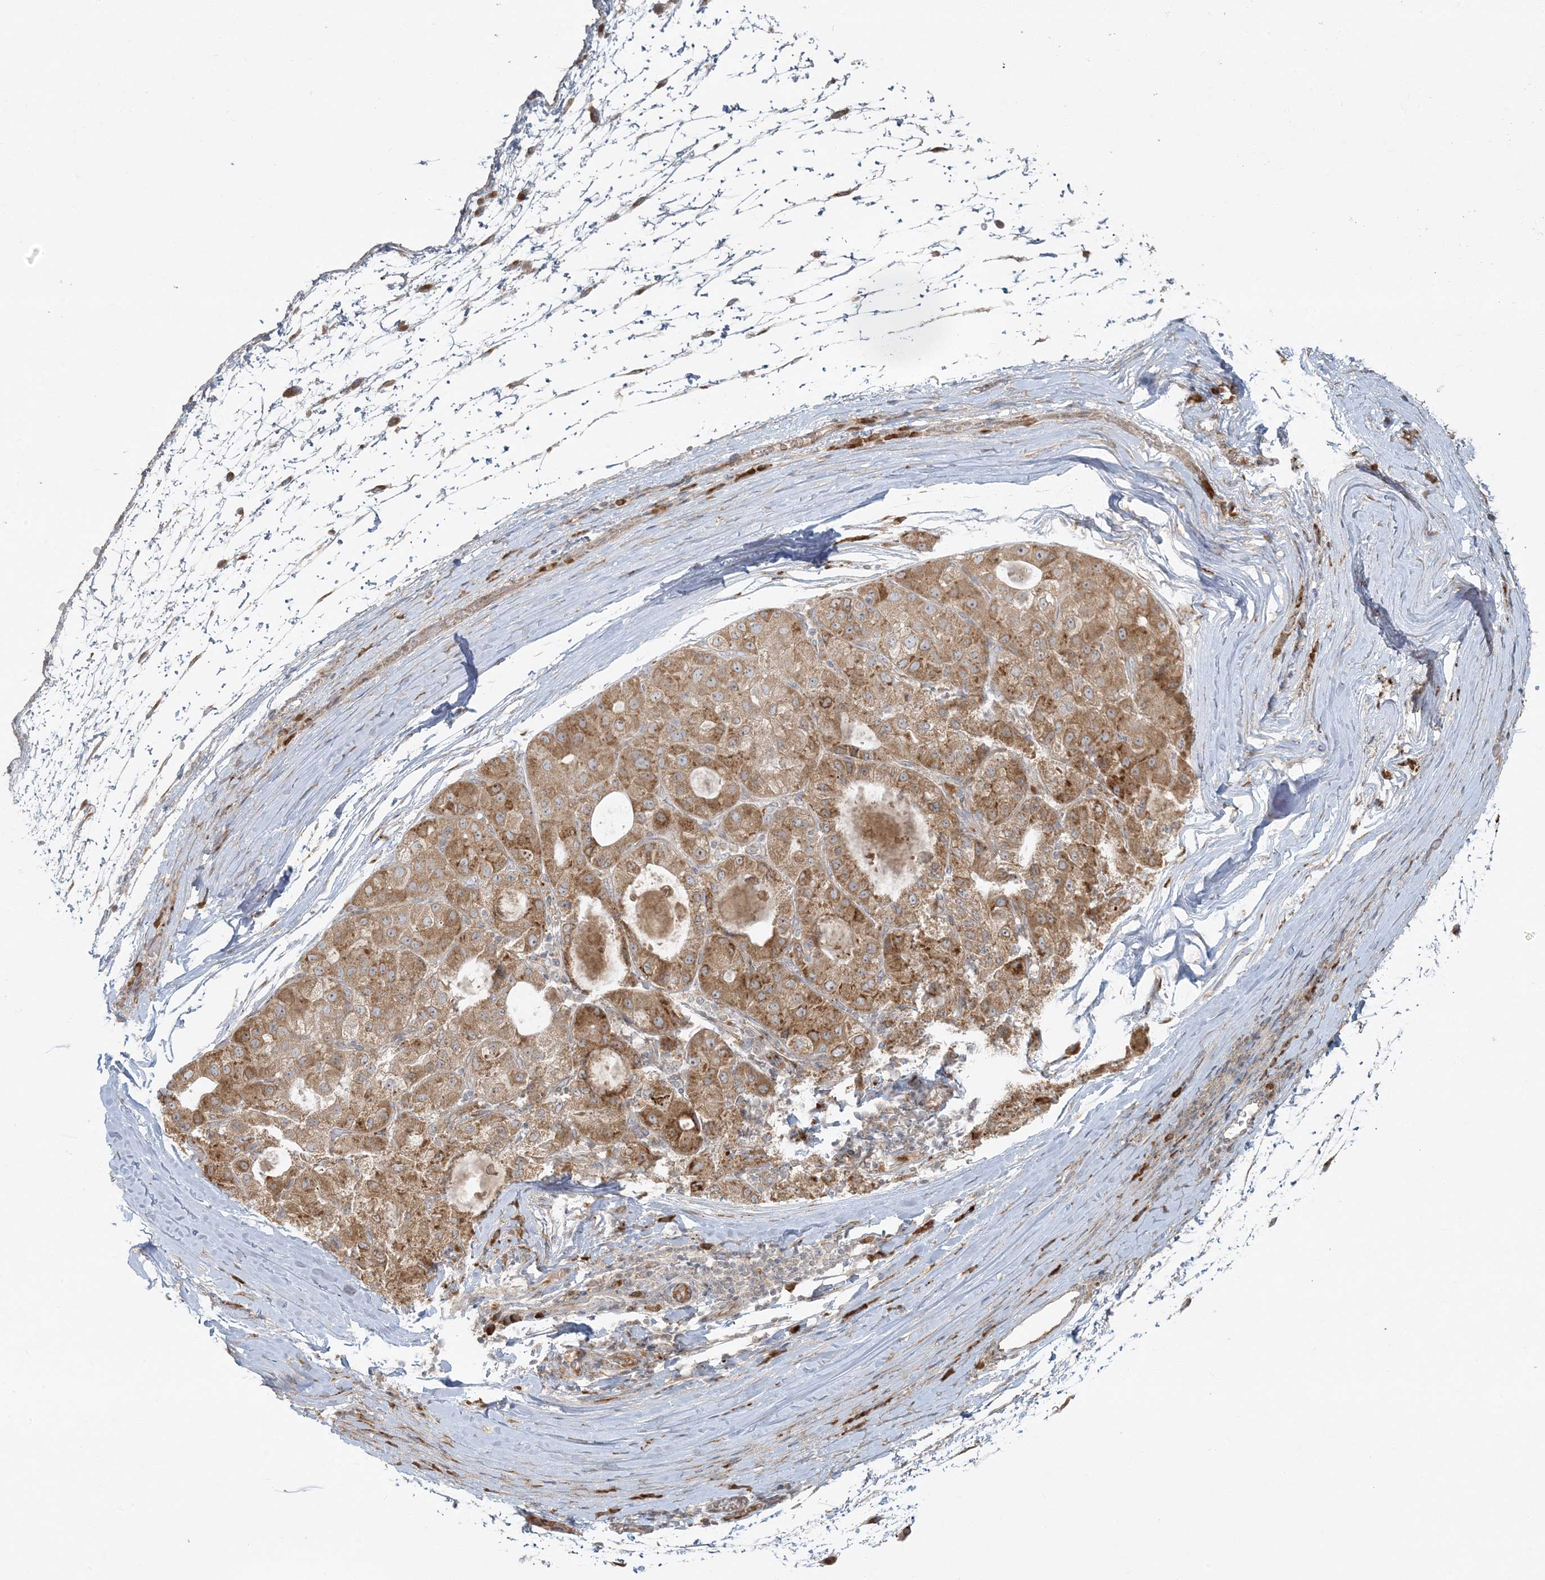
{"staining": {"intensity": "moderate", "quantity": ">75%", "location": "cytoplasmic/membranous"}, "tissue": "liver cancer", "cell_type": "Tumor cells", "image_type": "cancer", "snomed": [{"axis": "morphology", "description": "Carcinoma, Hepatocellular, NOS"}, {"axis": "topography", "description": "Liver"}], "caption": "Immunohistochemical staining of liver cancer exhibits medium levels of moderate cytoplasmic/membranous staining in about >75% of tumor cells. Using DAB (3,3'-diaminobenzidine) (brown) and hematoxylin (blue) stains, captured at high magnification using brightfield microscopy.", "gene": "ZNF263", "patient": {"sex": "male", "age": 80}}